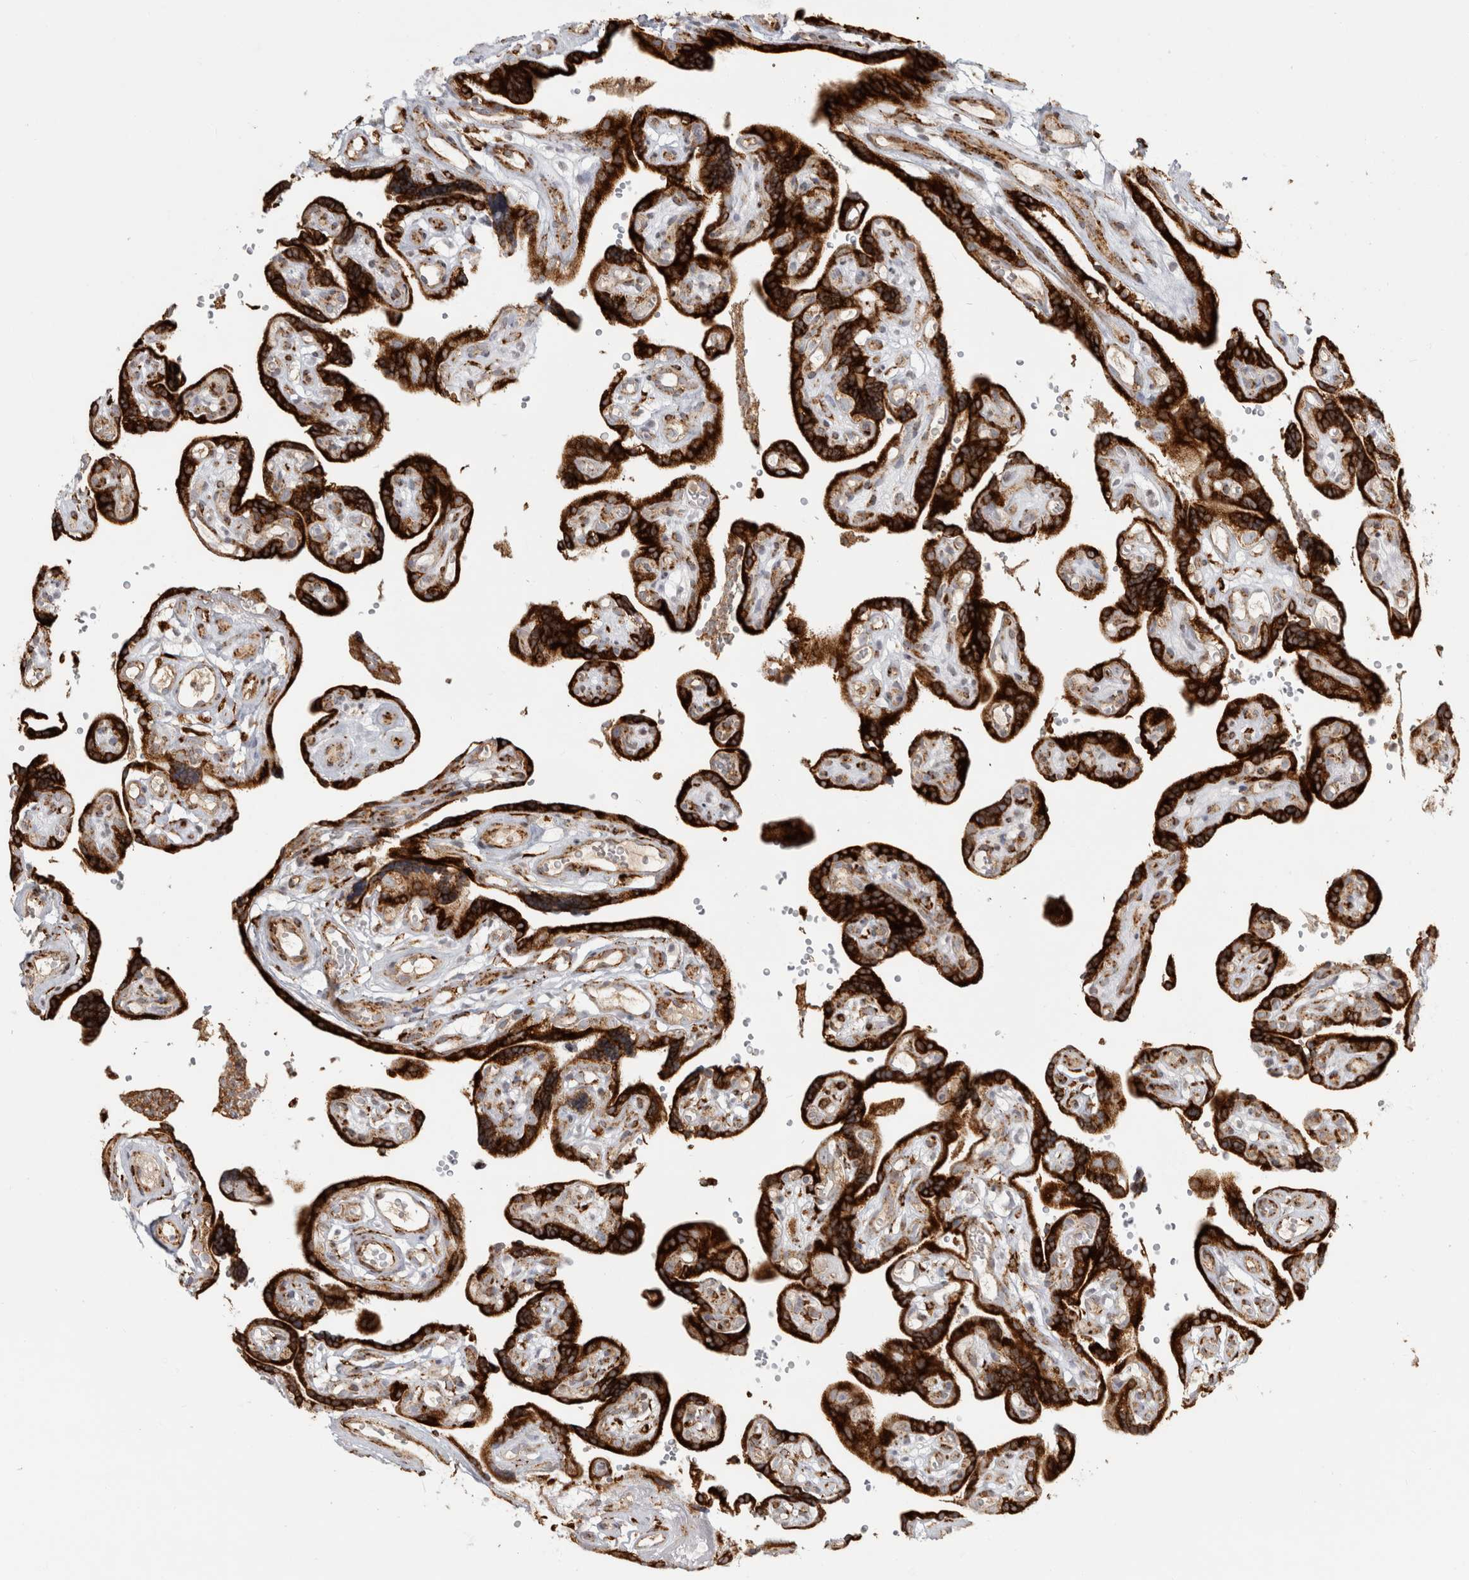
{"staining": {"intensity": "strong", "quantity": ">75%", "location": "cytoplasmic/membranous"}, "tissue": "placenta", "cell_type": "Decidual cells", "image_type": "normal", "snomed": [{"axis": "morphology", "description": "Normal tissue, NOS"}, {"axis": "topography", "description": "Placenta"}], "caption": "Immunohistochemical staining of benign placenta exhibits high levels of strong cytoplasmic/membranous staining in approximately >75% of decidual cells. Immunohistochemistry stains the protein in brown and the nuclei are stained blue.", "gene": "OSTN", "patient": {"sex": "female", "age": 30}}